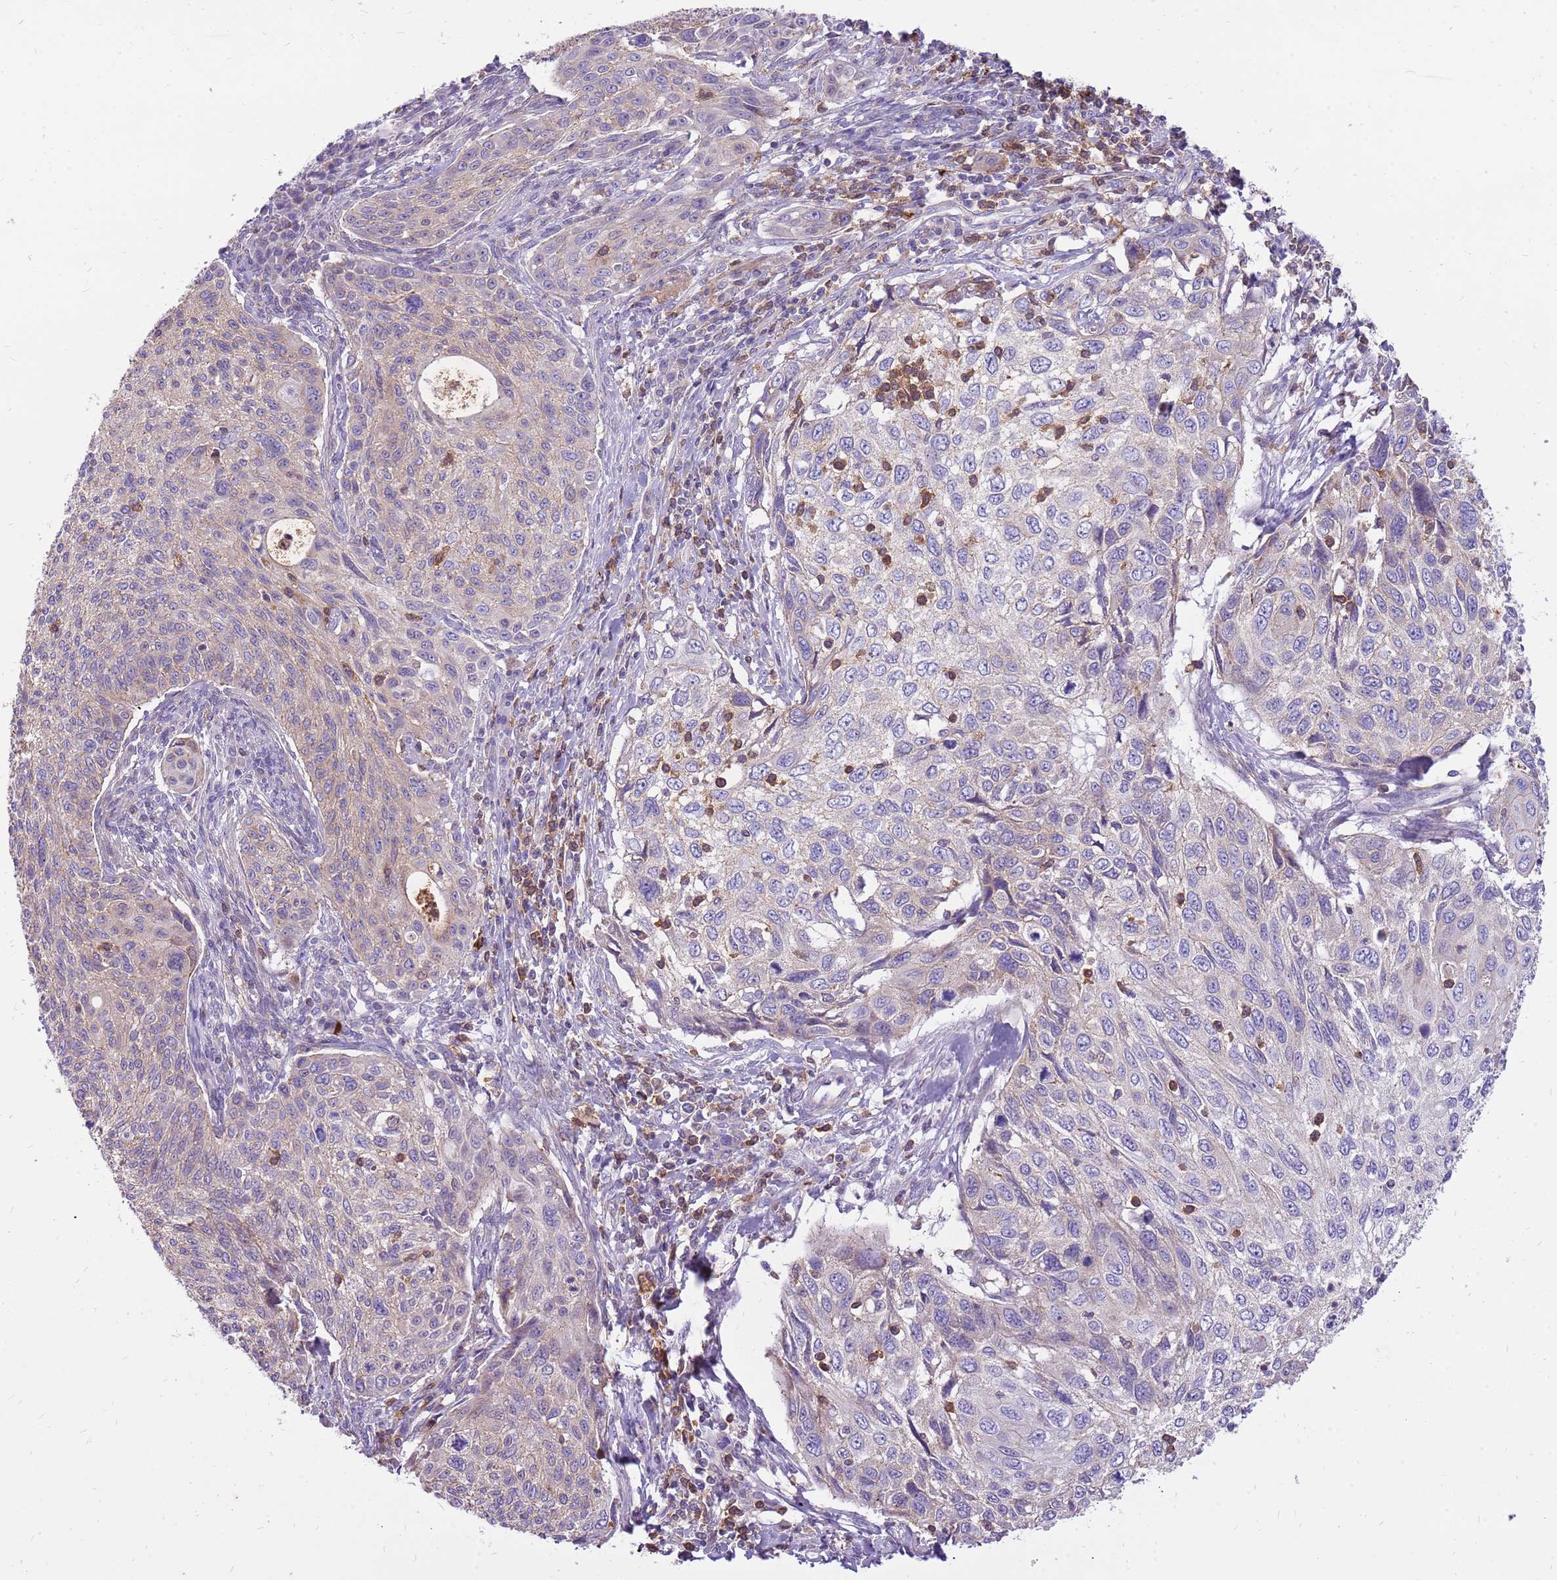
{"staining": {"intensity": "negative", "quantity": "none", "location": "none"}, "tissue": "cervical cancer", "cell_type": "Tumor cells", "image_type": "cancer", "snomed": [{"axis": "morphology", "description": "Squamous cell carcinoma, NOS"}, {"axis": "topography", "description": "Cervix"}], "caption": "Squamous cell carcinoma (cervical) was stained to show a protein in brown. There is no significant positivity in tumor cells.", "gene": "WDR90", "patient": {"sex": "female", "age": 70}}